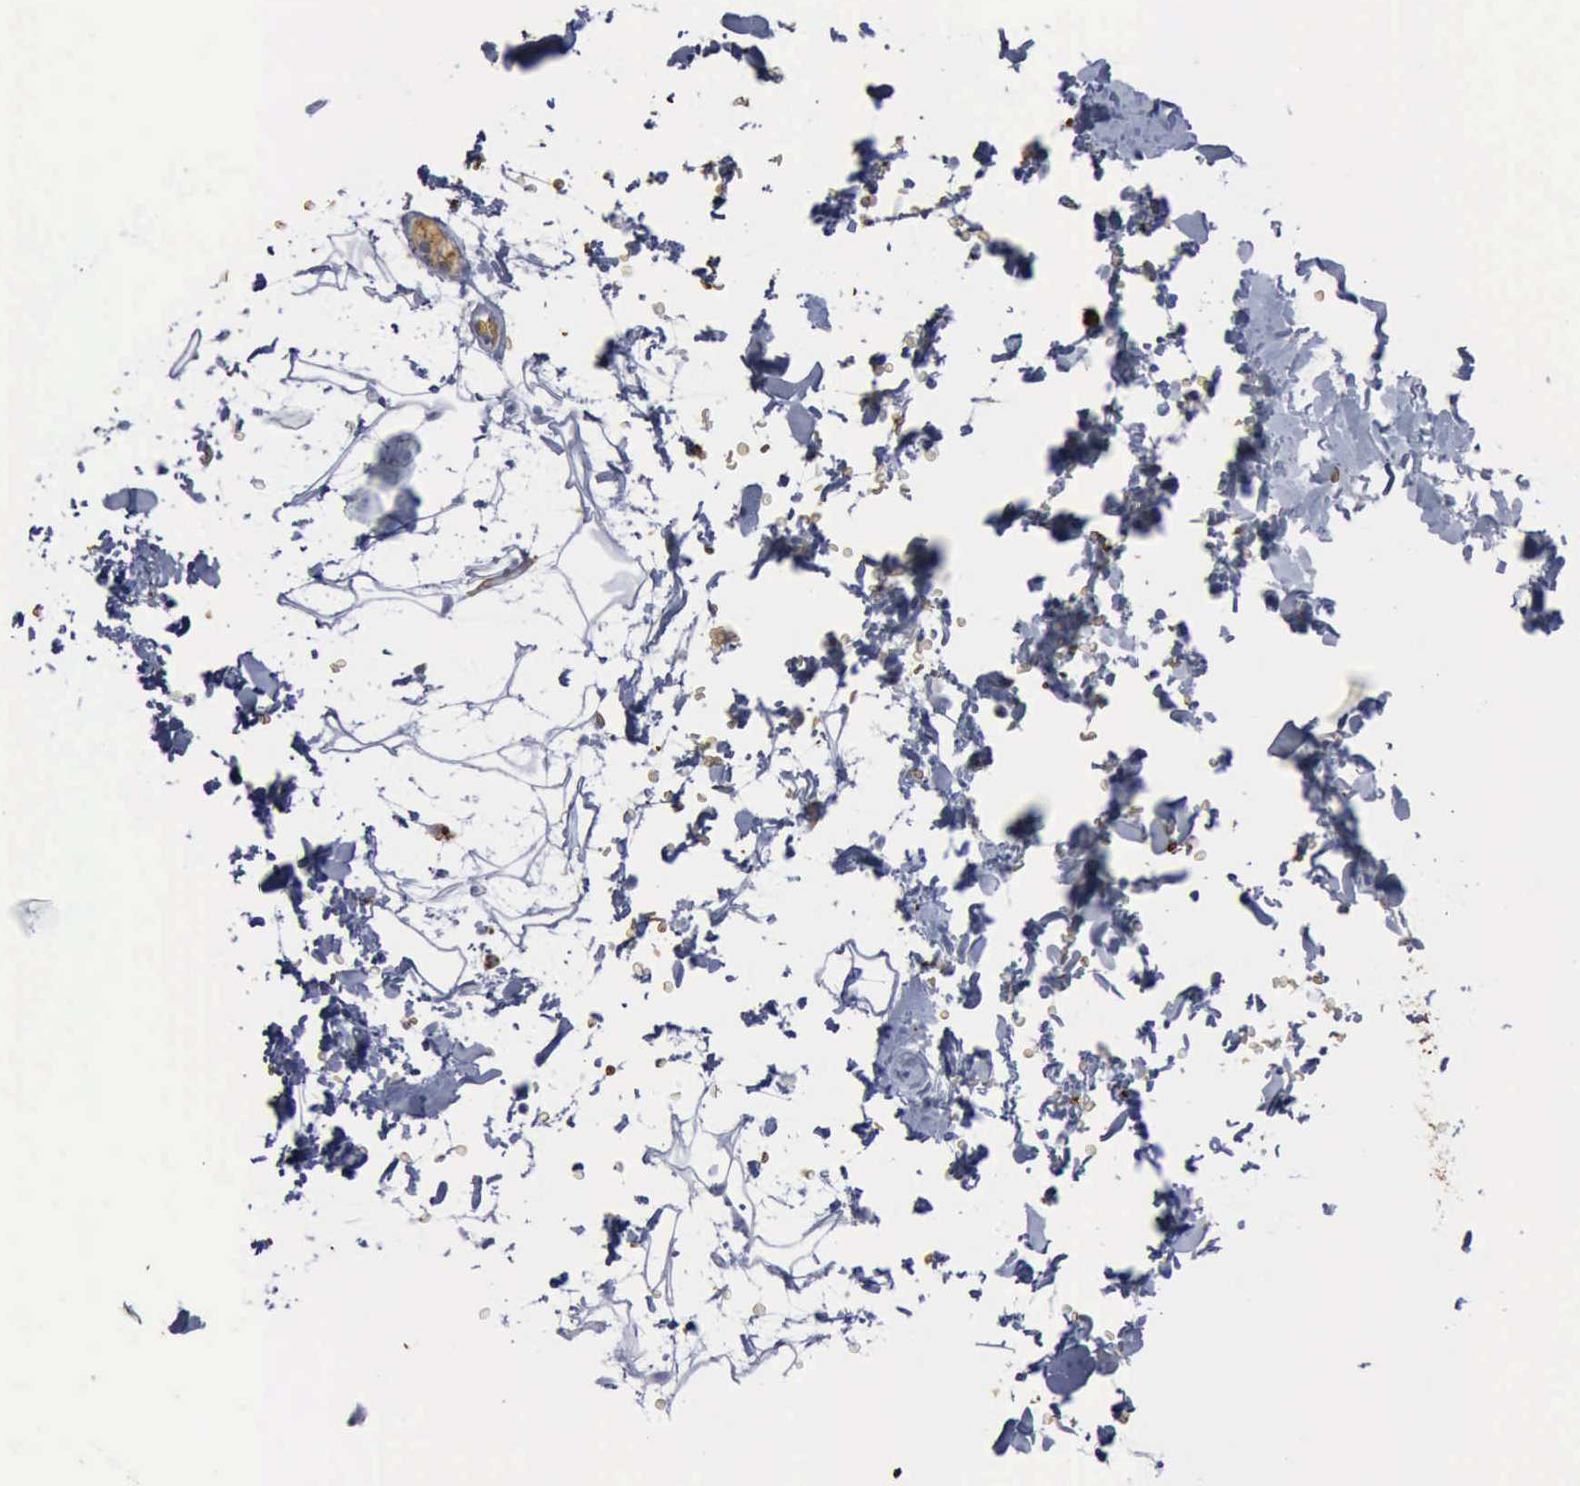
{"staining": {"intensity": "negative", "quantity": "none", "location": "none"}, "tissue": "adipose tissue", "cell_type": "Adipocytes", "image_type": "normal", "snomed": [{"axis": "morphology", "description": "Normal tissue, NOS"}, {"axis": "topography", "description": "Soft tissue"}], "caption": "Normal adipose tissue was stained to show a protein in brown. There is no significant staining in adipocytes. Brightfield microscopy of IHC stained with DAB (brown) and hematoxylin (blue), captured at high magnification.", "gene": "TGFB1", "patient": {"sex": "male", "age": 72}}